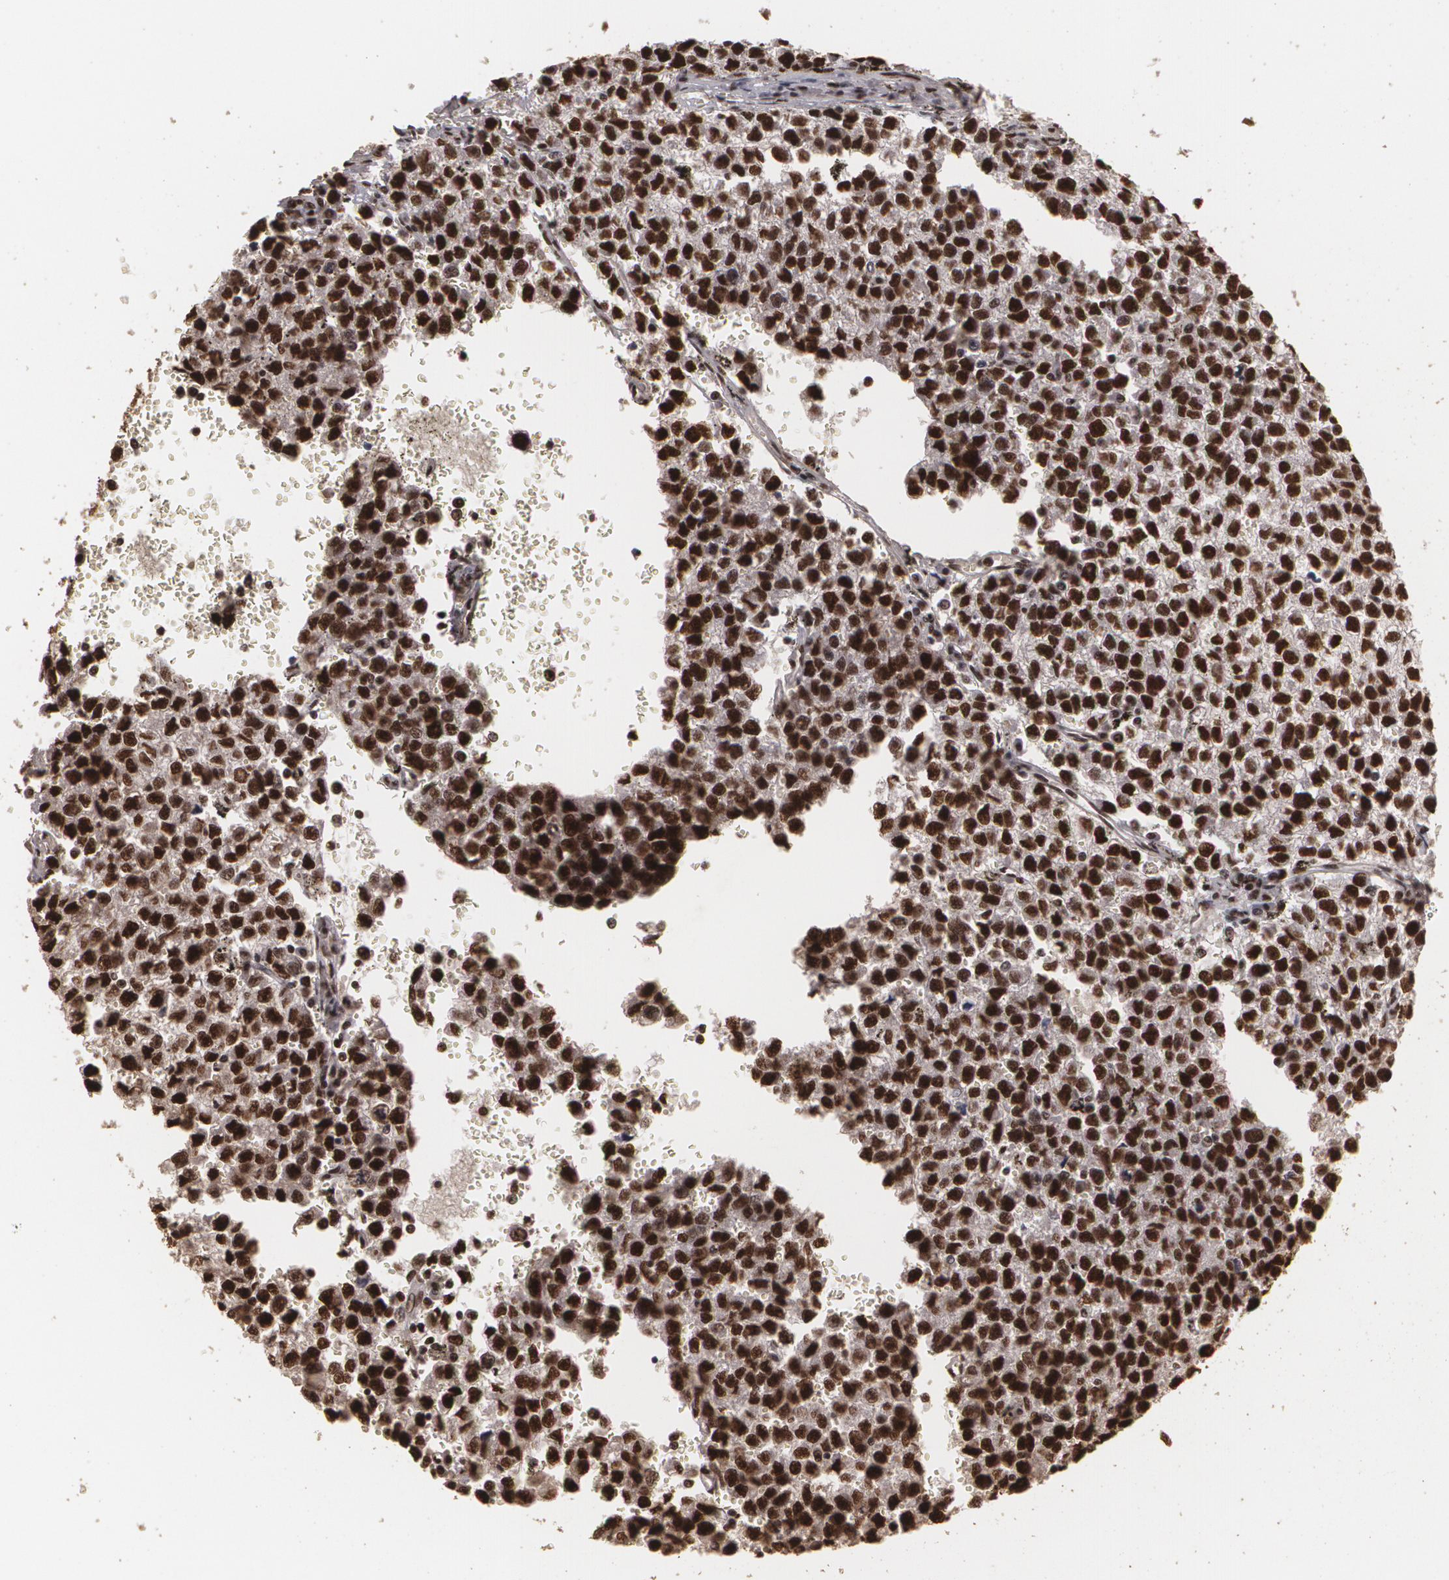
{"staining": {"intensity": "strong", "quantity": ">75%", "location": "cytoplasmic/membranous,nuclear"}, "tissue": "testis cancer", "cell_type": "Tumor cells", "image_type": "cancer", "snomed": [{"axis": "morphology", "description": "Seminoma, NOS"}, {"axis": "topography", "description": "Testis"}], "caption": "A brown stain highlights strong cytoplasmic/membranous and nuclear positivity of a protein in testis cancer tumor cells.", "gene": "RCOR1", "patient": {"sex": "male", "age": 35}}